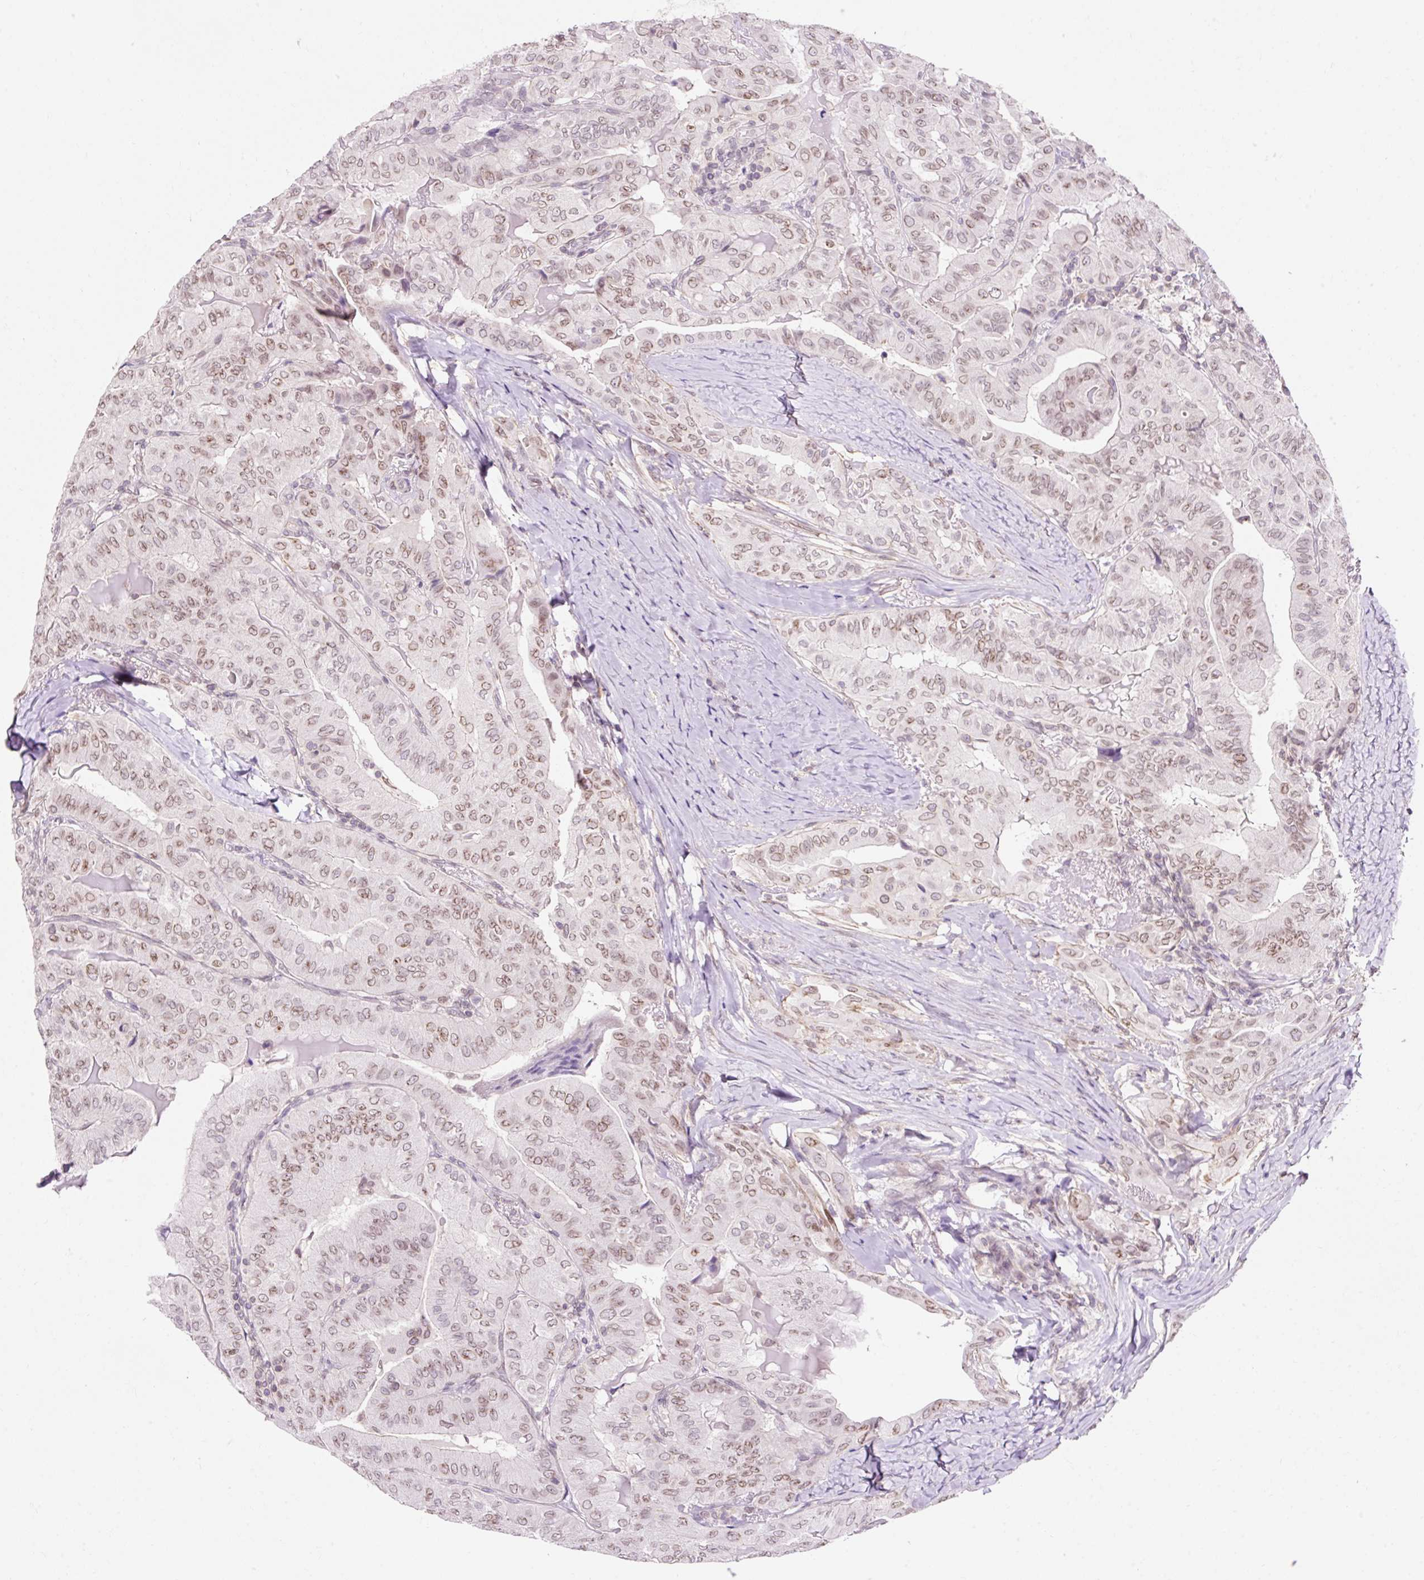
{"staining": {"intensity": "weak", "quantity": ">75%", "location": "cytoplasmic/membranous,nuclear"}, "tissue": "thyroid cancer", "cell_type": "Tumor cells", "image_type": "cancer", "snomed": [{"axis": "morphology", "description": "Papillary adenocarcinoma, NOS"}, {"axis": "topography", "description": "Thyroid gland"}], "caption": "Brown immunohistochemical staining in thyroid cancer (papillary adenocarcinoma) shows weak cytoplasmic/membranous and nuclear positivity in about >75% of tumor cells.", "gene": "ZNF610", "patient": {"sex": "female", "age": 68}}